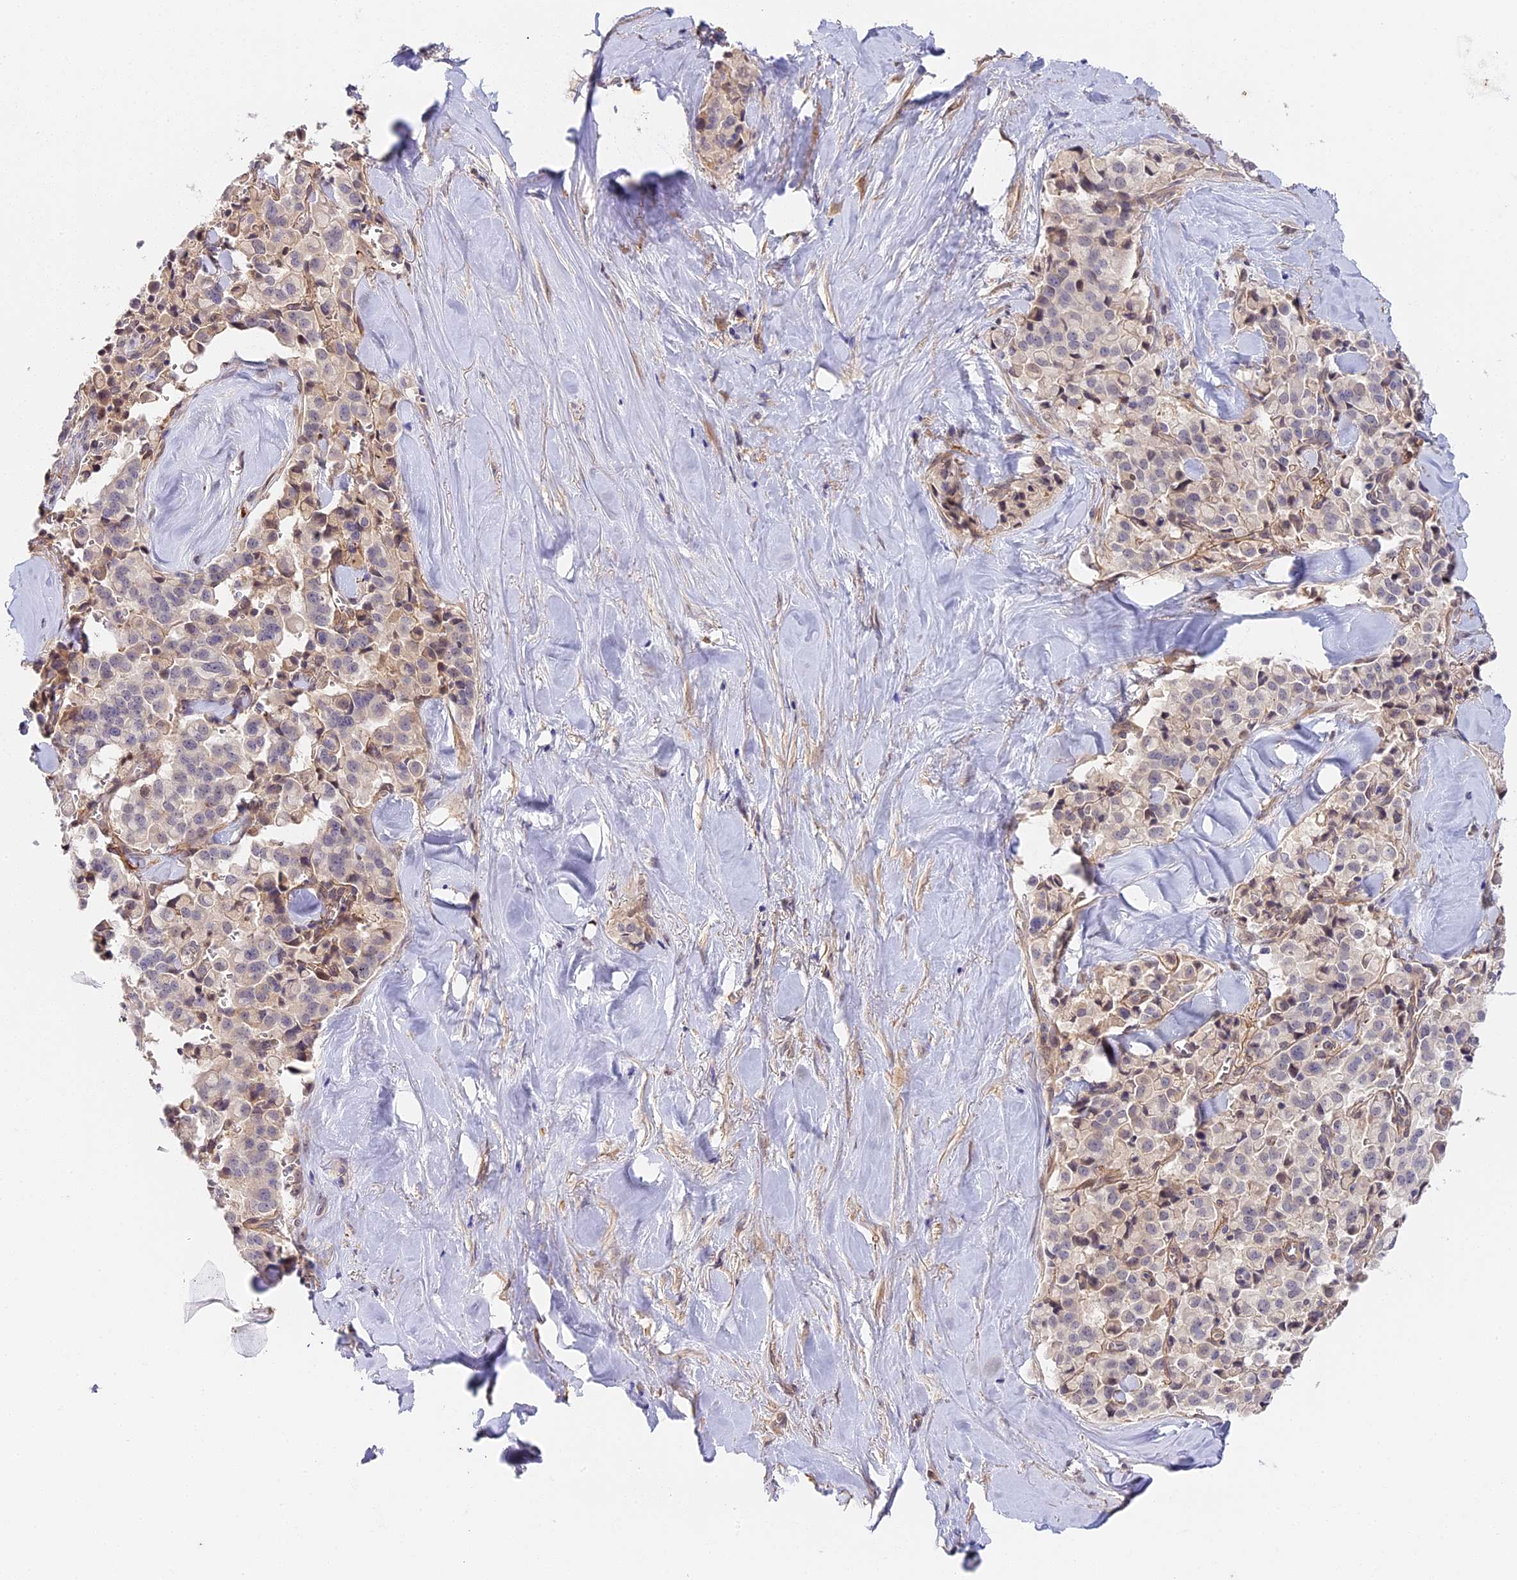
{"staining": {"intensity": "negative", "quantity": "none", "location": "none"}, "tissue": "pancreatic cancer", "cell_type": "Tumor cells", "image_type": "cancer", "snomed": [{"axis": "morphology", "description": "Adenocarcinoma, NOS"}, {"axis": "topography", "description": "Pancreas"}], "caption": "Micrograph shows no protein positivity in tumor cells of pancreatic cancer (adenocarcinoma) tissue. (Stains: DAB (3,3'-diaminobenzidine) immunohistochemistry (IHC) with hematoxylin counter stain, Microscopy: brightfield microscopy at high magnification).", "gene": "IMPACT", "patient": {"sex": "male", "age": 65}}